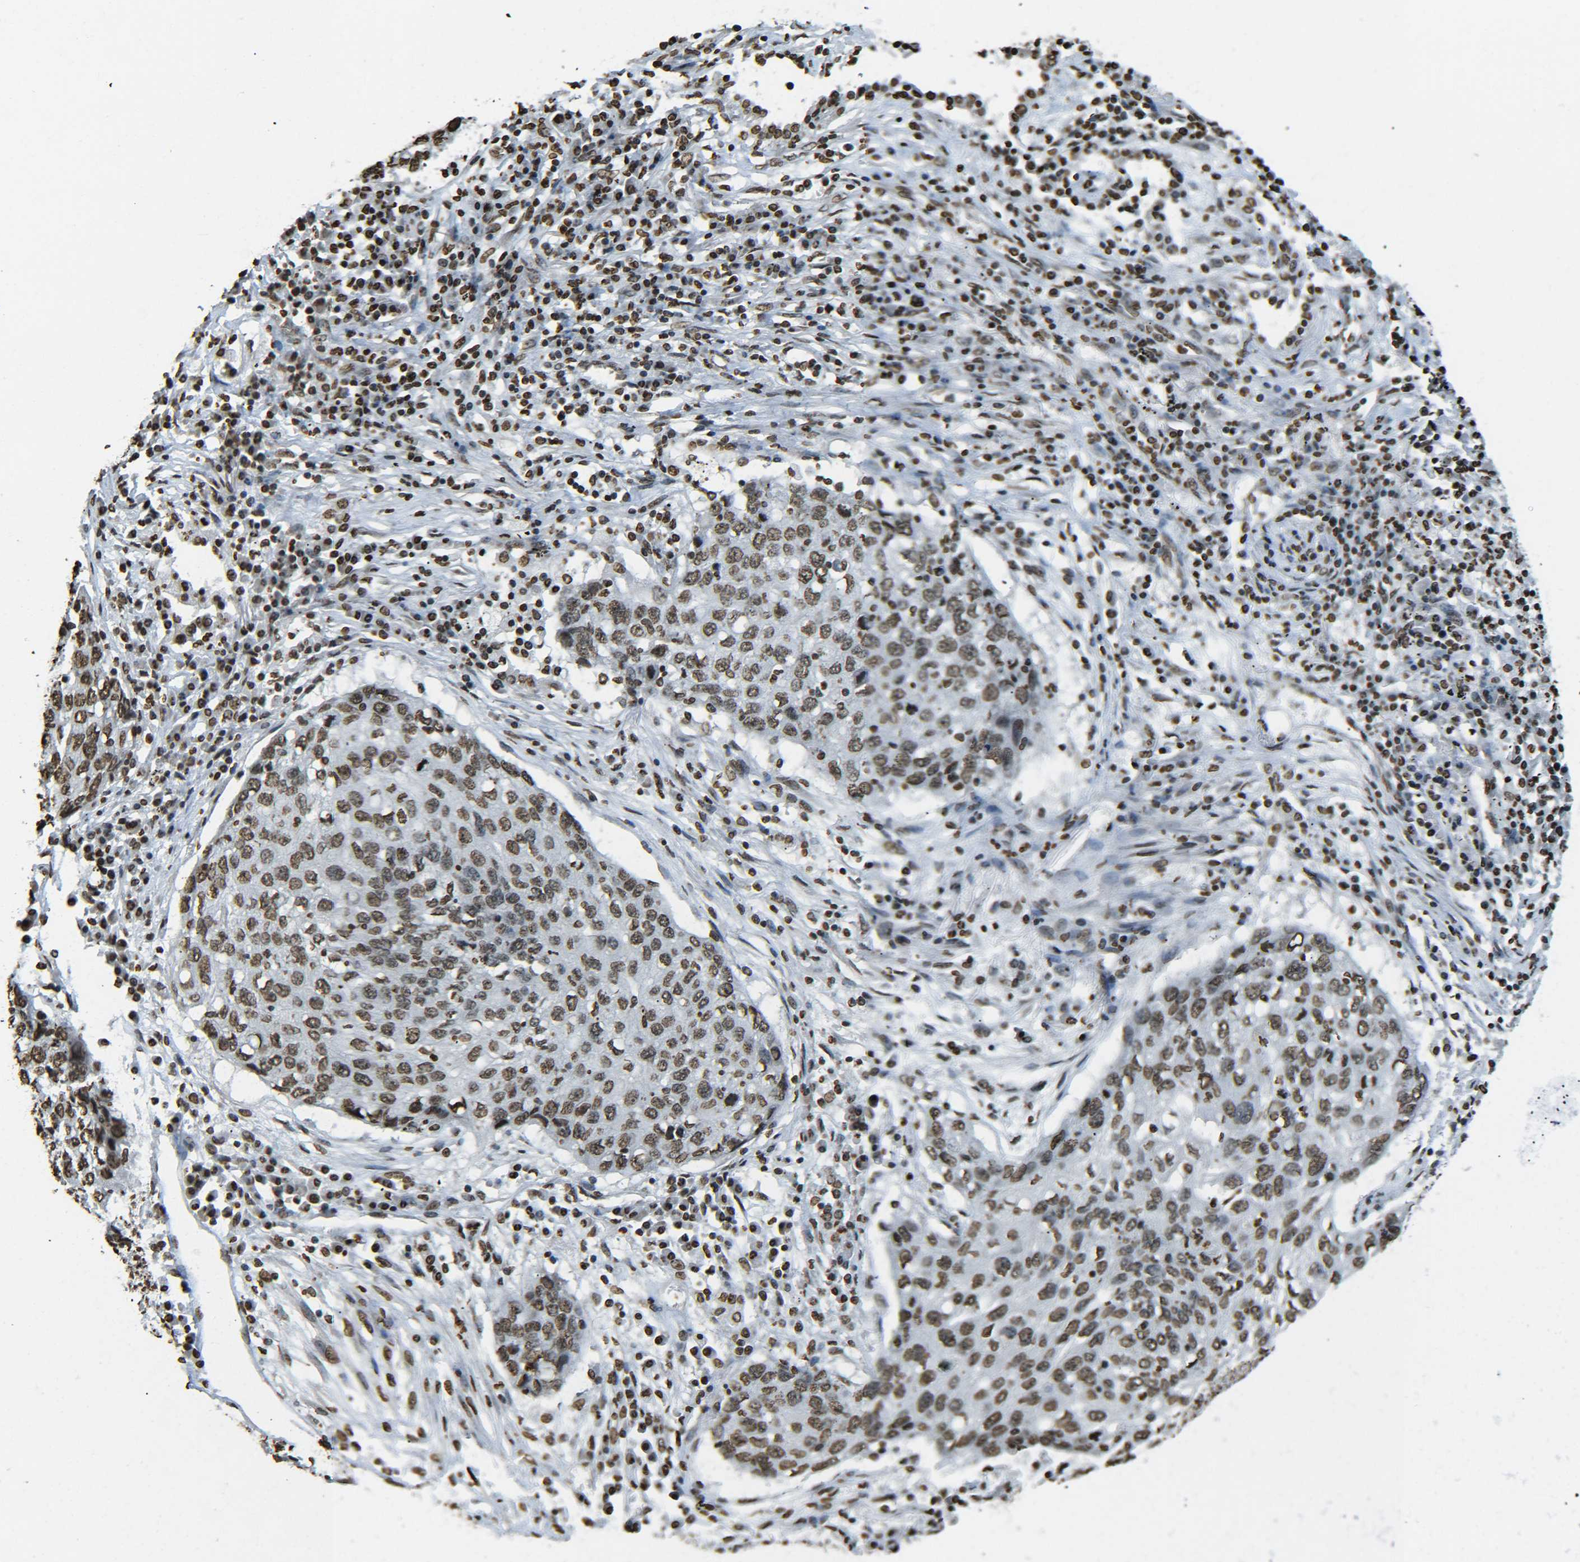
{"staining": {"intensity": "moderate", "quantity": ">75%", "location": "nuclear"}, "tissue": "lung cancer", "cell_type": "Tumor cells", "image_type": "cancer", "snomed": [{"axis": "morphology", "description": "Squamous cell carcinoma, NOS"}, {"axis": "topography", "description": "Lung"}], "caption": "Immunohistochemistry (IHC) photomicrograph of neoplastic tissue: human lung cancer stained using immunohistochemistry (IHC) exhibits medium levels of moderate protein expression localized specifically in the nuclear of tumor cells, appearing as a nuclear brown color.", "gene": "H4C16", "patient": {"sex": "female", "age": 63}}